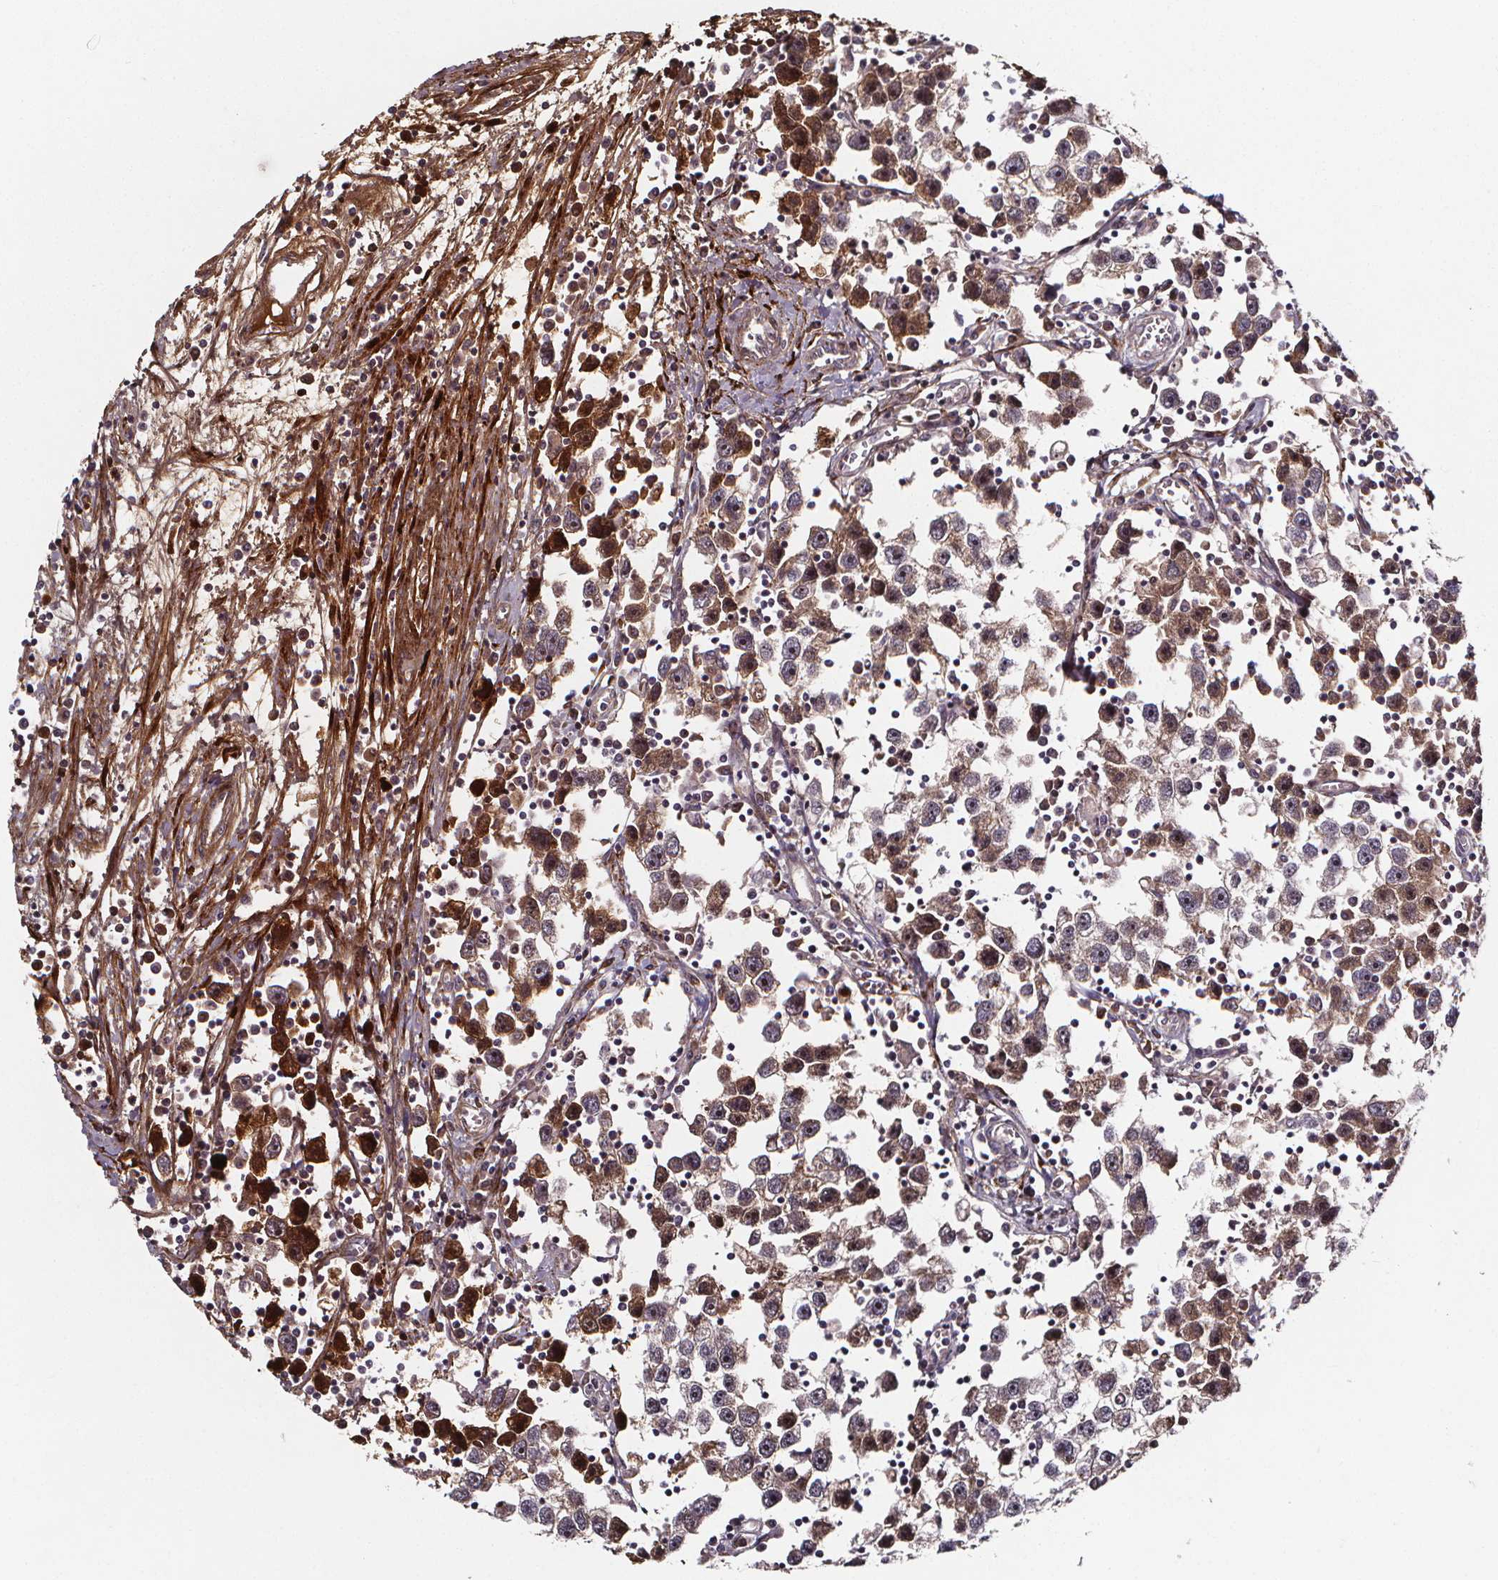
{"staining": {"intensity": "moderate", "quantity": "<25%", "location": "cytoplasmic/membranous"}, "tissue": "testis cancer", "cell_type": "Tumor cells", "image_type": "cancer", "snomed": [{"axis": "morphology", "description": "Seminoma, NOS"}, {"axis": "topography", "description": "Testis"}], "caption": "Immunohistochemistry of human testis cancer reveals low levels of moderate cytoplasmic/membranous positivity in approximately <25% of tumor cells.", "gene": "AEBP1", "patient": {"sex": "male", "age": 30}}